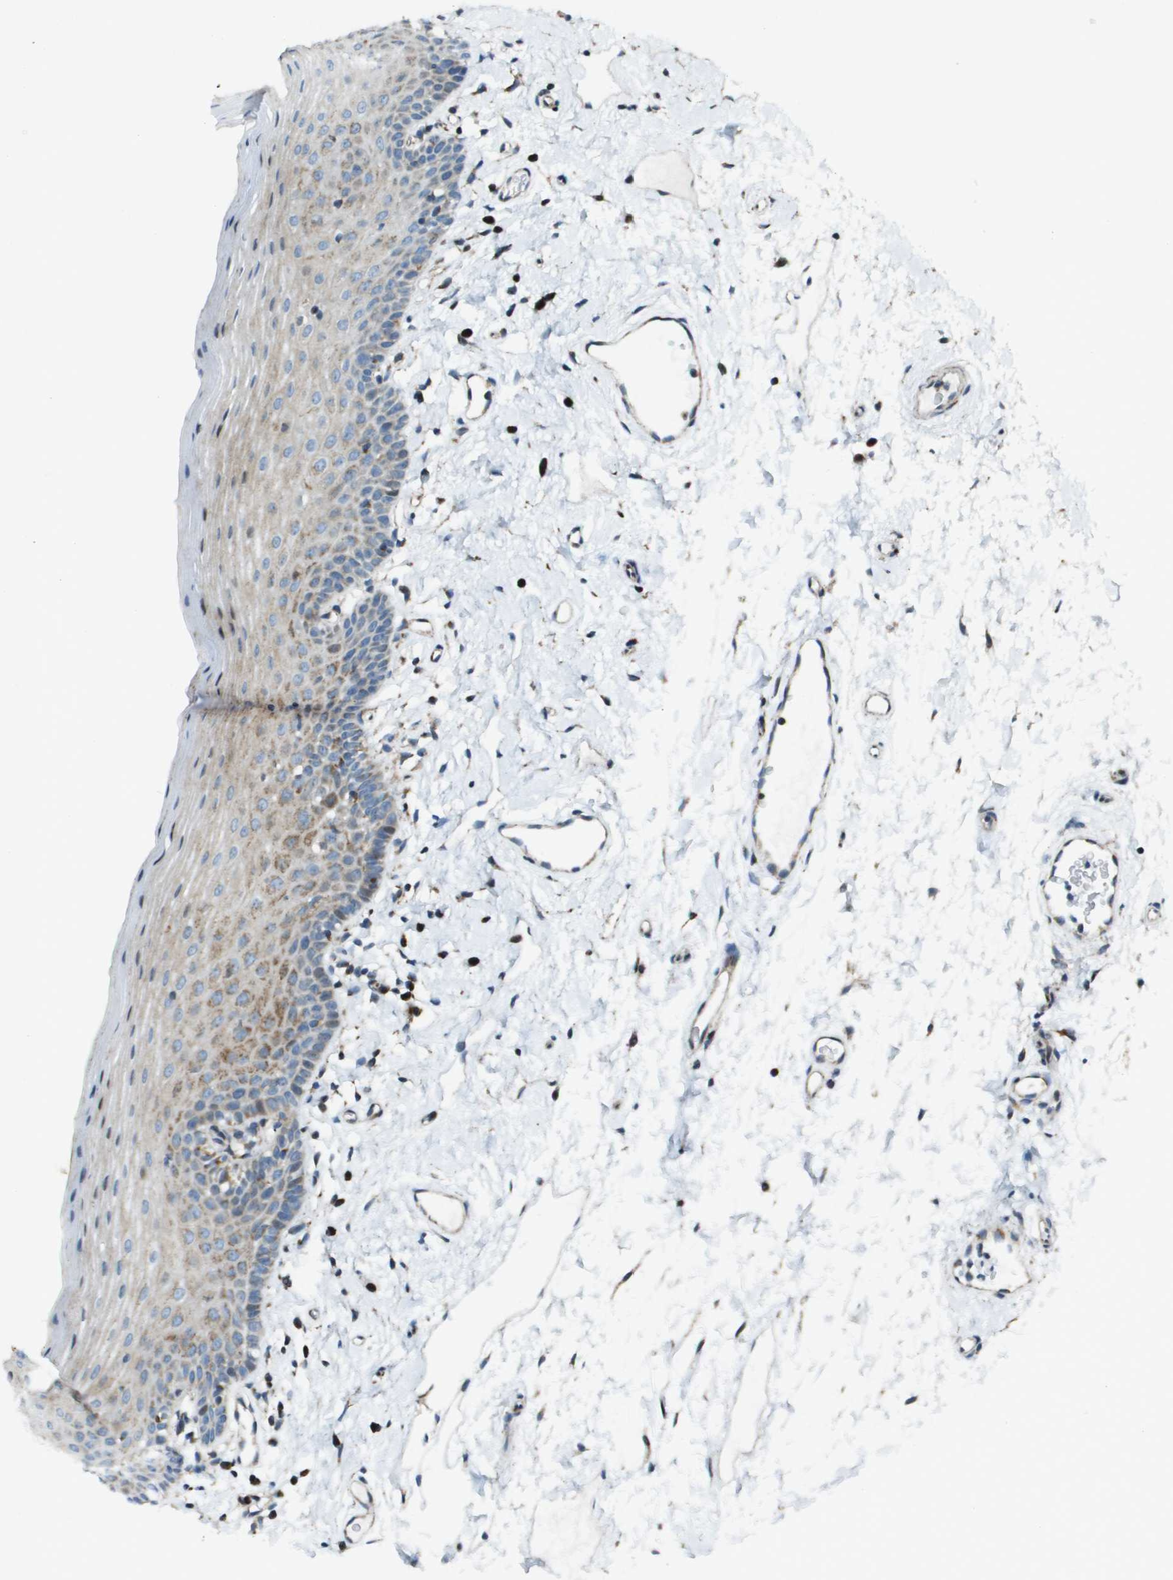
{"staining": {"intensity": "weak", "quantity": "25%-75%", "location": "cytoplasmic/membranous"}, "tissue": "oral mucosa", "cell_type": "Squamous epithelial cells", "image_type": "normal", "snomed": [{"axis": "morphology", "description": "Normal tissue, NOS"}, {"axis": "topography", "description": "Oral tissue"}], "caption": "Immunohistochemistry image of normal oral mucosa: oral mucosa stained using IHC demonstrates low levels of weak protein expression localized specifically in the cytoplasmic/membranous of squamous epithelial cells, appearing as a cytoplasmic/membranous brown color.", "gene": "MGAT3", "patient": {"sex": "male", "age": 66}}